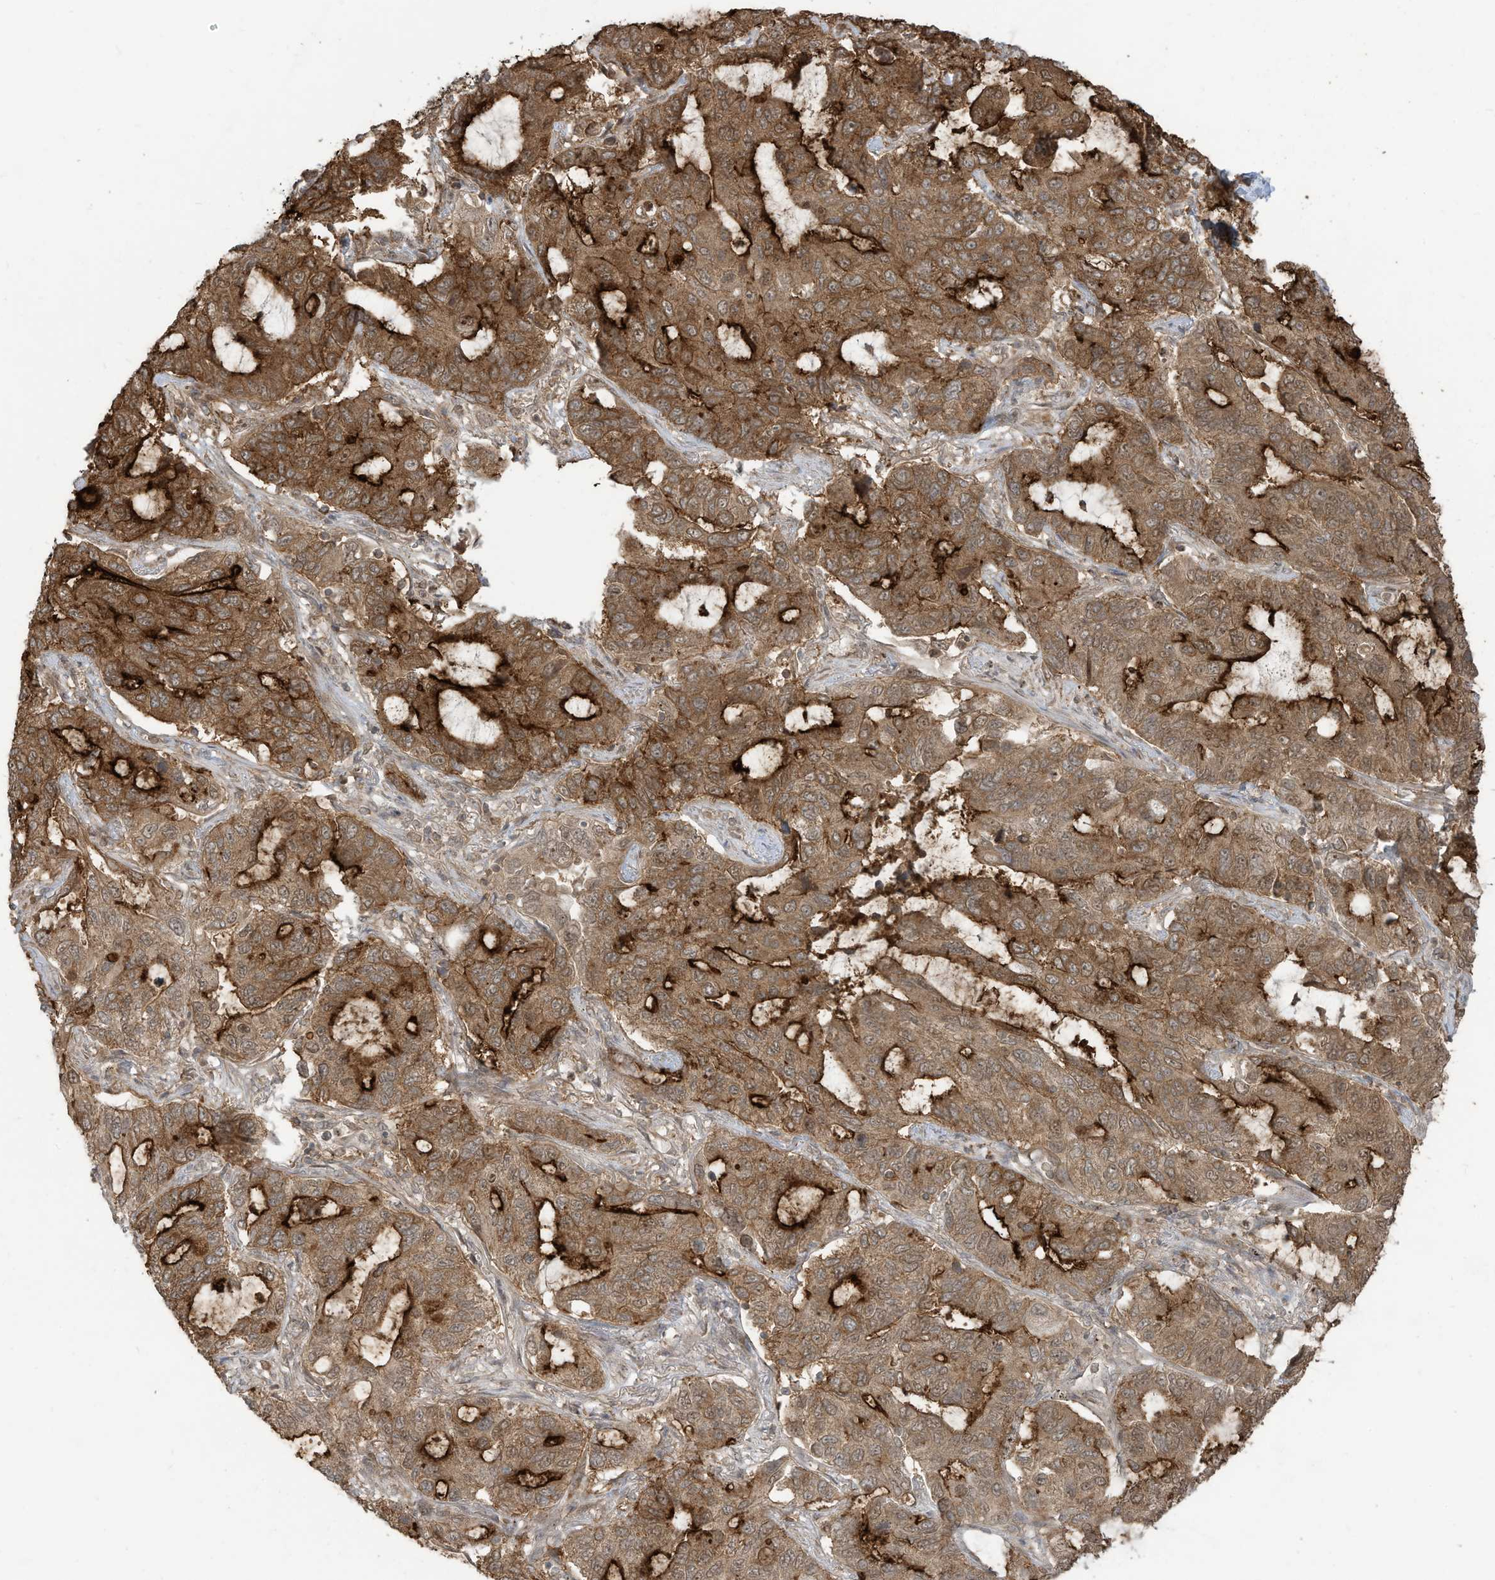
{"staining": {"intensity": "strong", "quantity": ">75%", "location": "cytoplasmic/membranous,nuclear"}, "tissue": "lung cancer", "cell_type": "Tumor cells", "image_type": "cancer", "snomed": [{"axis": "morphology", "description": "Adenocarcinoma, NOS"}, {"axis": "topography", "description": "Lung"}], "caption": "Immunohistochemistry photomicrograph of lung cancer stained for a protein (brown), which shows high levels of strong cytoplasmic/membranous and nuclear positivity in about >75% of tumor cells.", "gene": "CARF", "patient": {"sex": "male", "age": 64}}